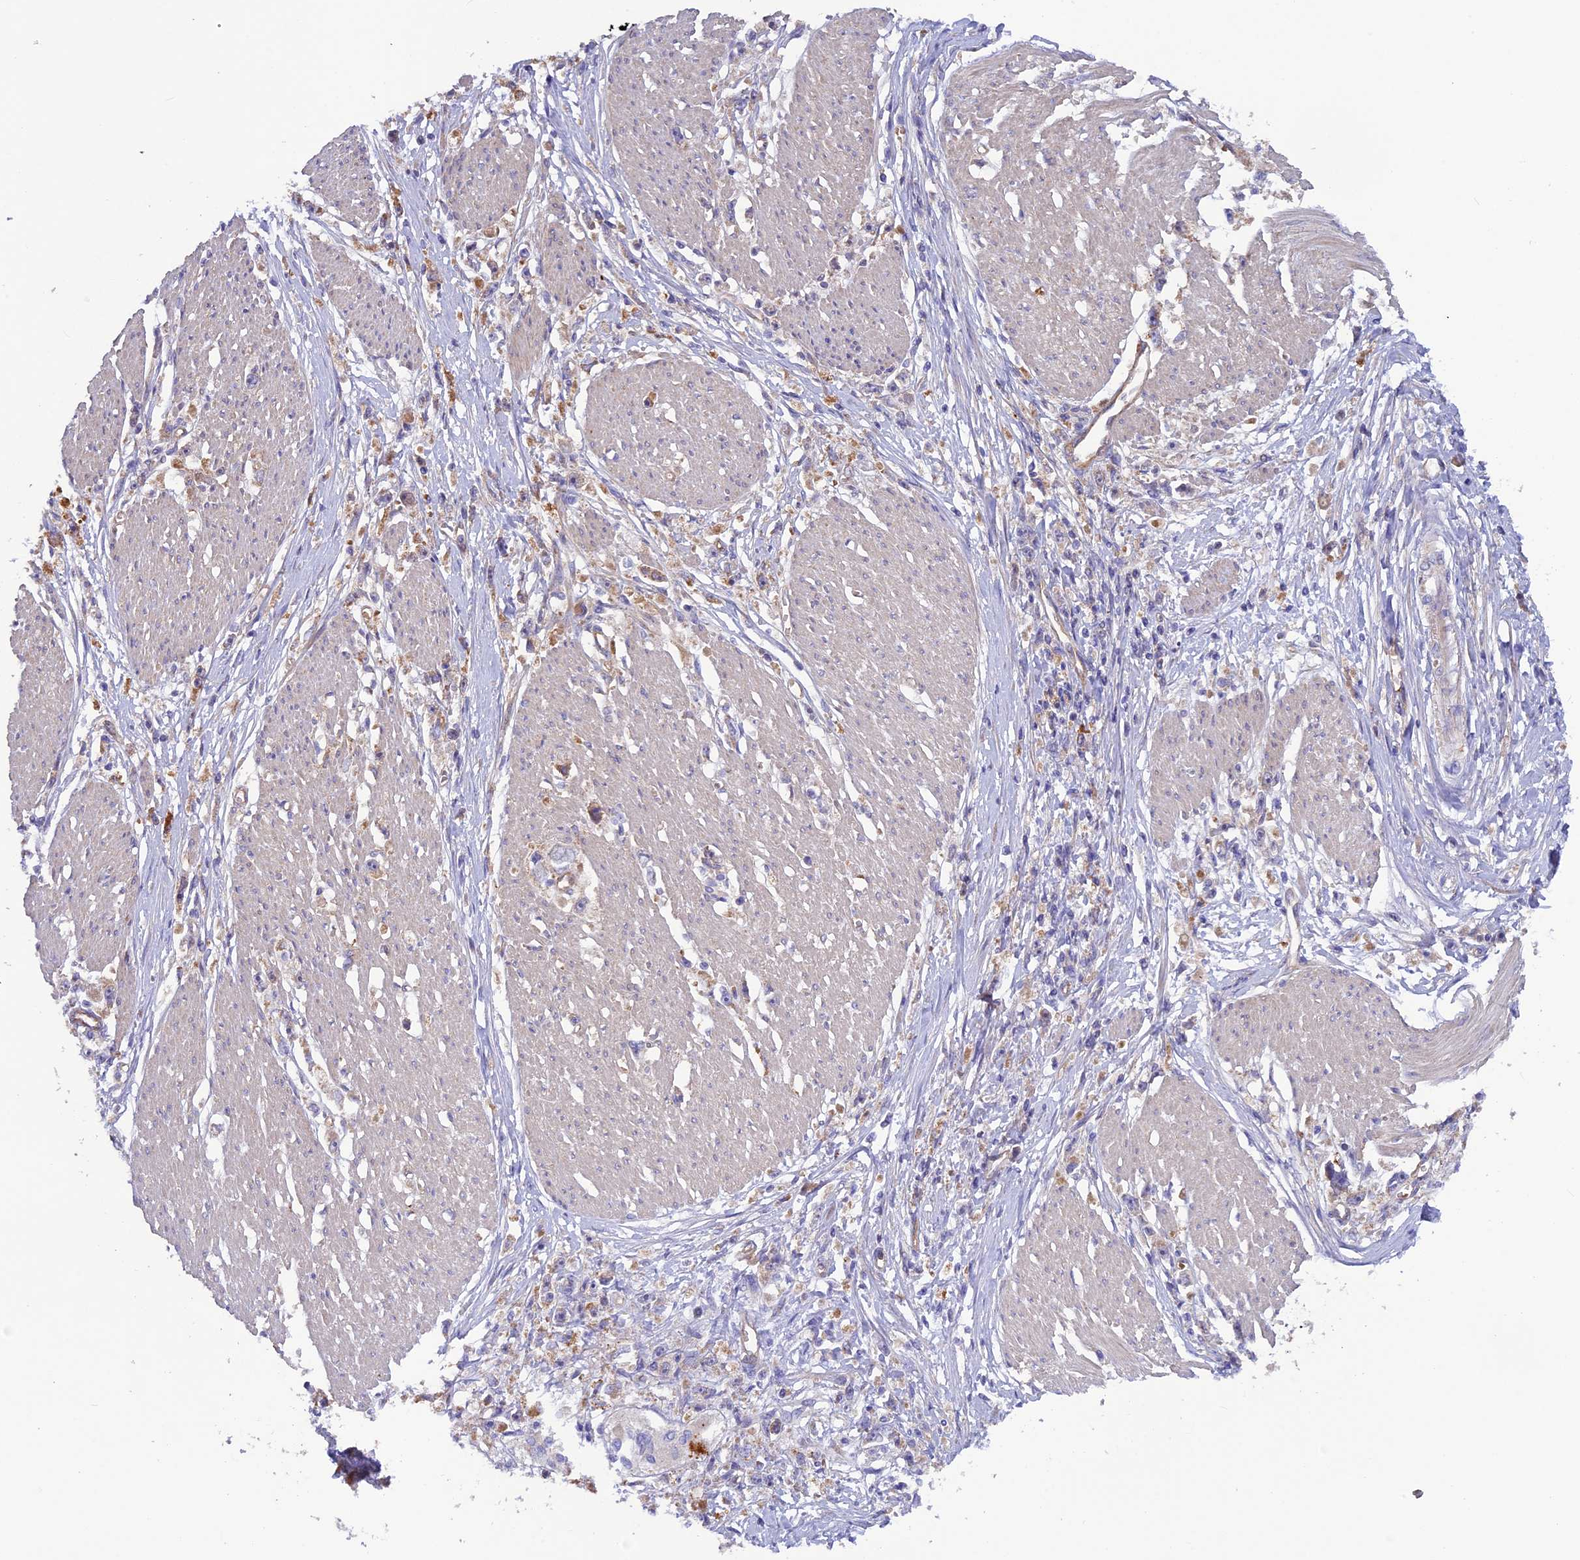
{"staining": {"intensity": "weak", "quantity": "<25%", "location": "cytoplasmic/membranous"}, "tissue": "stomach cancer", "cell_type": "Tumor cells", "image_type": "cancer", "snomed": [{"axis": "morphology", "description": "Adenocarcinoma, NOS"}, {"axis": "topography", "description": "Stomach"}], "caption": "The image reveals no significant positivity in tumor cells of stomach adenocarcinoma.", "gene": "DUS3L", "patient": {"sex": "female", "age": 59}}